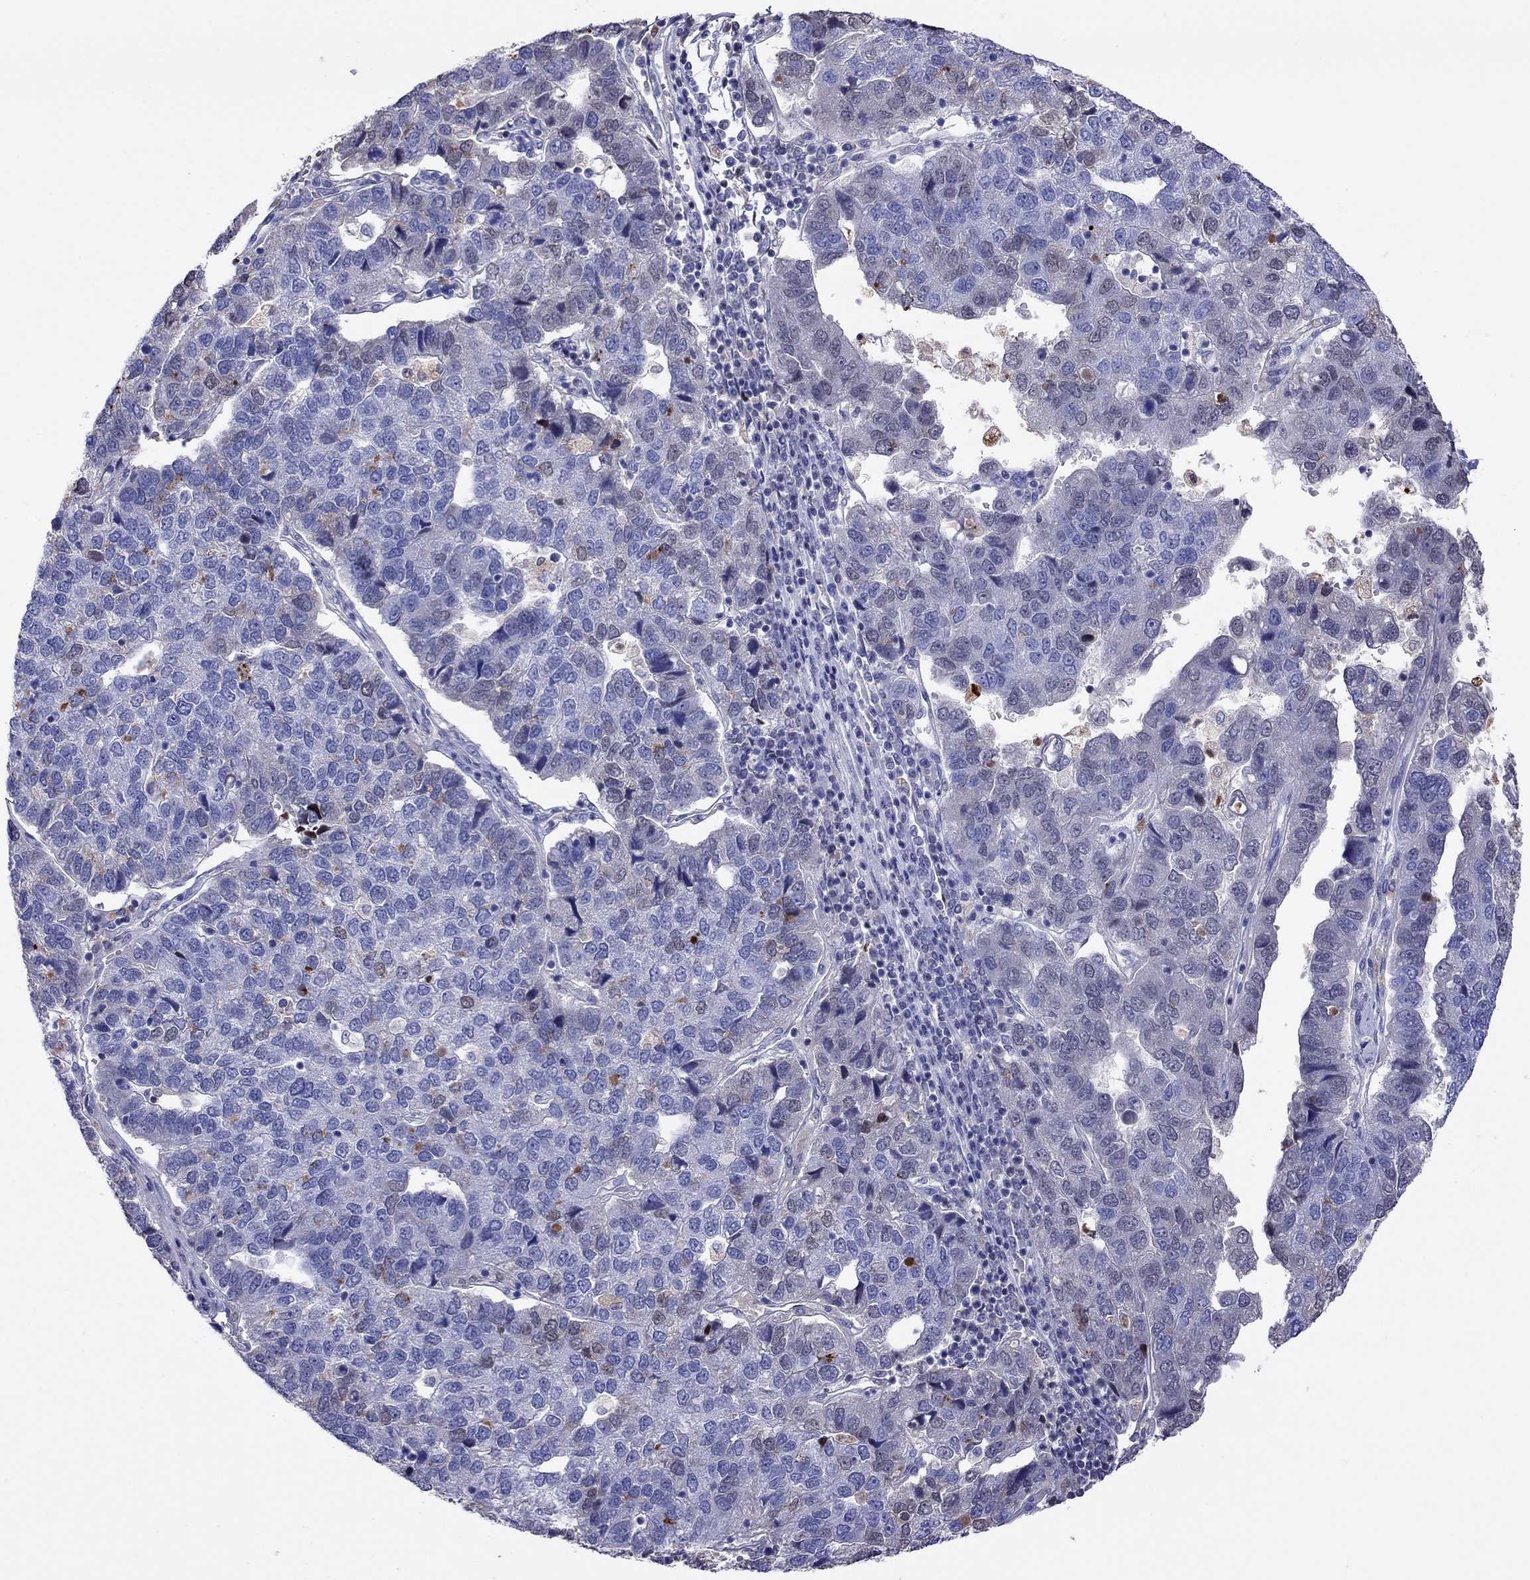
{"staining": {"intensity": "negative", "quantity": "none", "location": "none"}, "tissue": "pancreatic cancer", "cell_type": "Tumor cells", "image_type": "cancer", "snomed": [{"axis": "morphology", "description": "Adenocarcinoma, NOS"}, {"axis": "topography", "description": "Pancreas"}], "caption": "Human pancreatic cancer (adenocarcinoma) stained for a protein using IHC displays no expression in tumor cells.", "gene": "SERPINA3", "patient": {"sex": "female", "age": 61}}